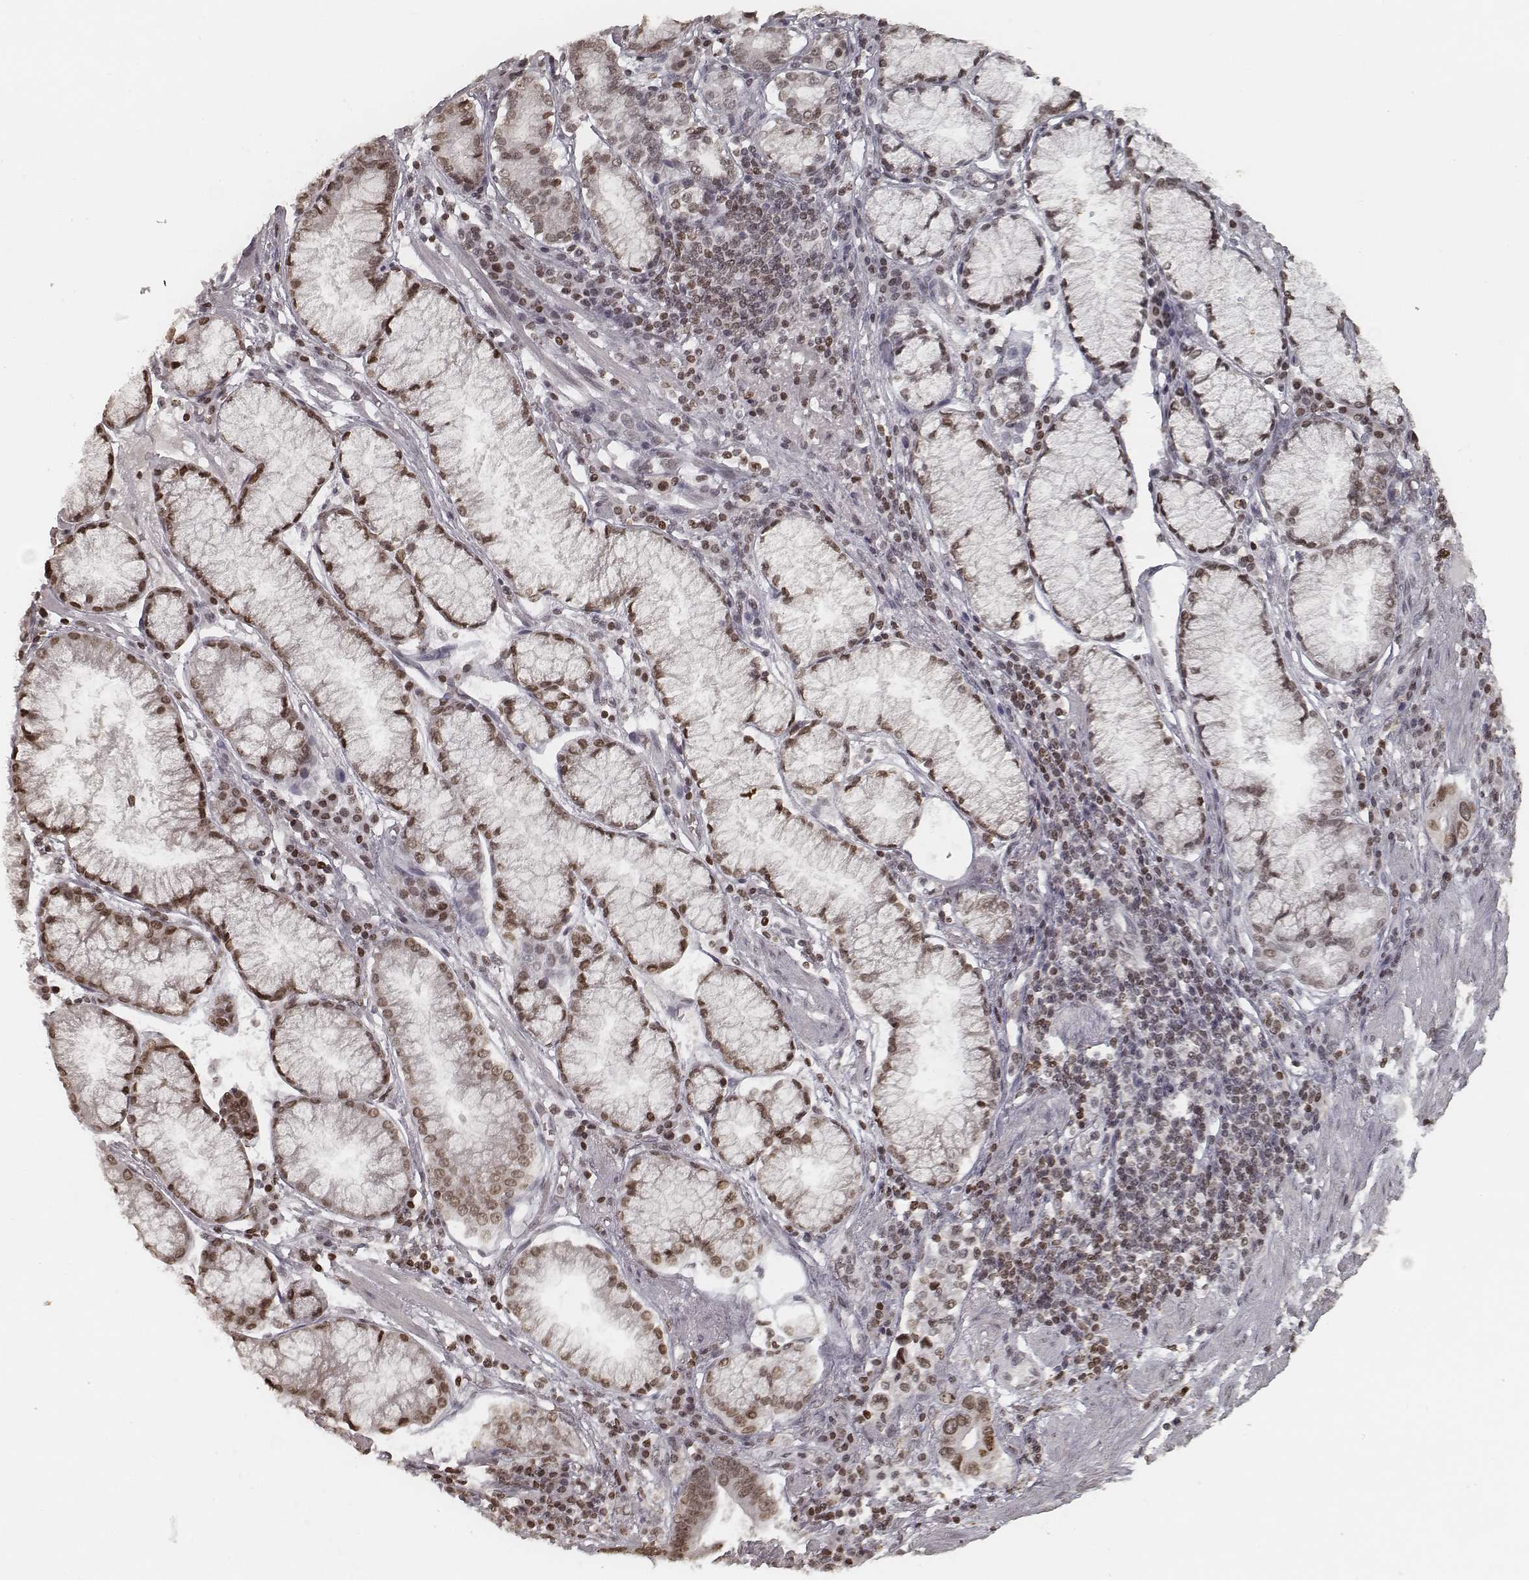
{"staining": {"intensity": "moderate", "quantity": ">75%", "location": "nuclear"}, "tissue": "stomach cancer", "cell_type": "Tumor cells", "image_type": "cancer", "snomed": [{"axis": "morphology", "description": "Adenocarcinoma, NOS"}, {"axis": "topography", "description": "Stomach"}], "caption": "A micrograph showing moderate nuclear expression in about >75% of tumor cells in stomach cancer (adenocarcinoma), as visualized by brown immunohistochemical staining.", "gene": "HMGA2", "patient": {"sex": "male", "age": 84}}